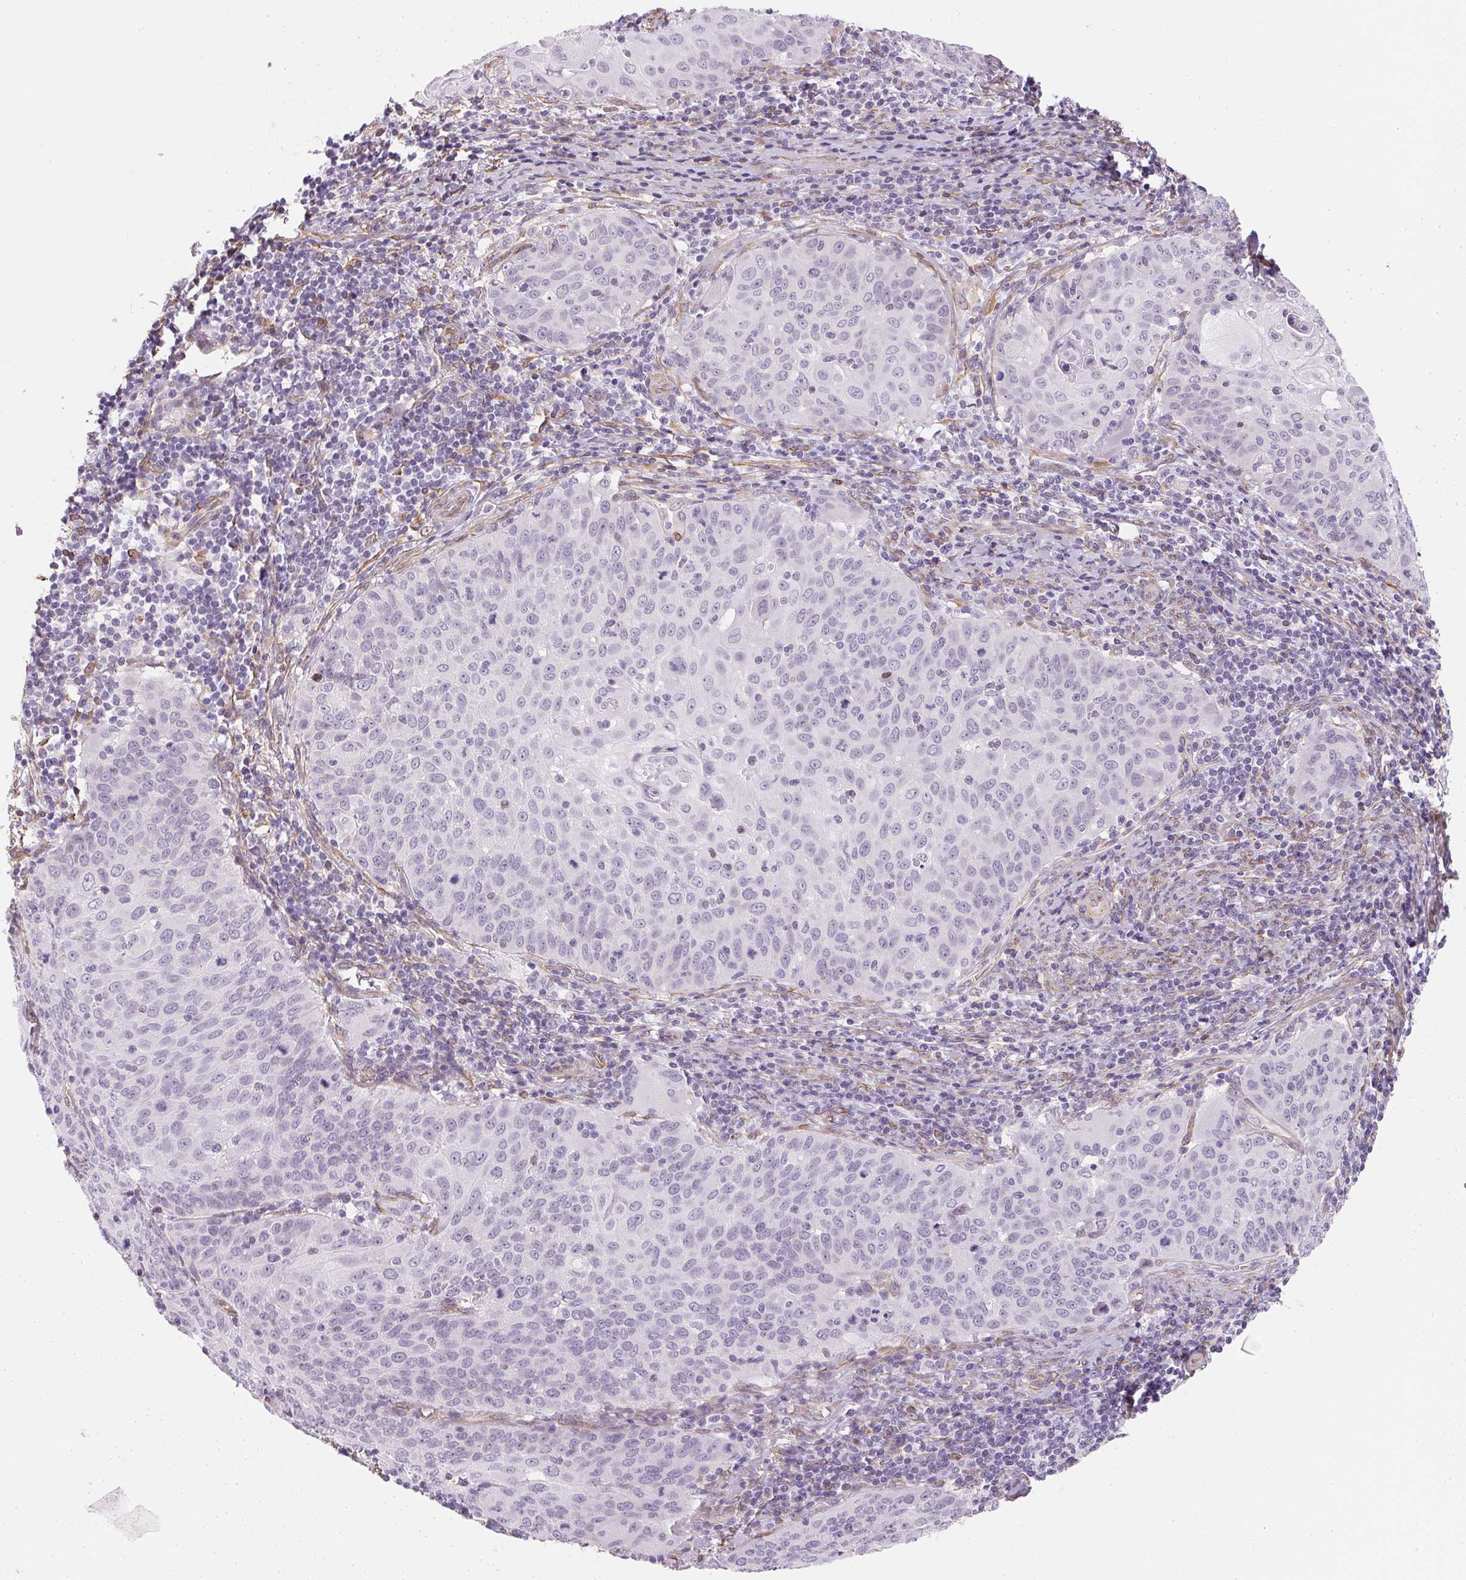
{"staining": {"intensity": "negative", "quantity": "none", "location": "none"}, "tissue": "cervical cancer", "cell_type": "Tumor cells", "image_type": "cancer", "snomed": [{"axis": "morphology", "description": "Squamous cell carcinoma, NOS"}, {"axis": "topography", "description": "Cervix"}], "caption": "Immunohistochemical staining of human squamous cell carcinoma (cervical) demonstrates no significant staining in tumor cells.", "gene": "RSBN1", "patient": {"sex": "female", "age": 65}}